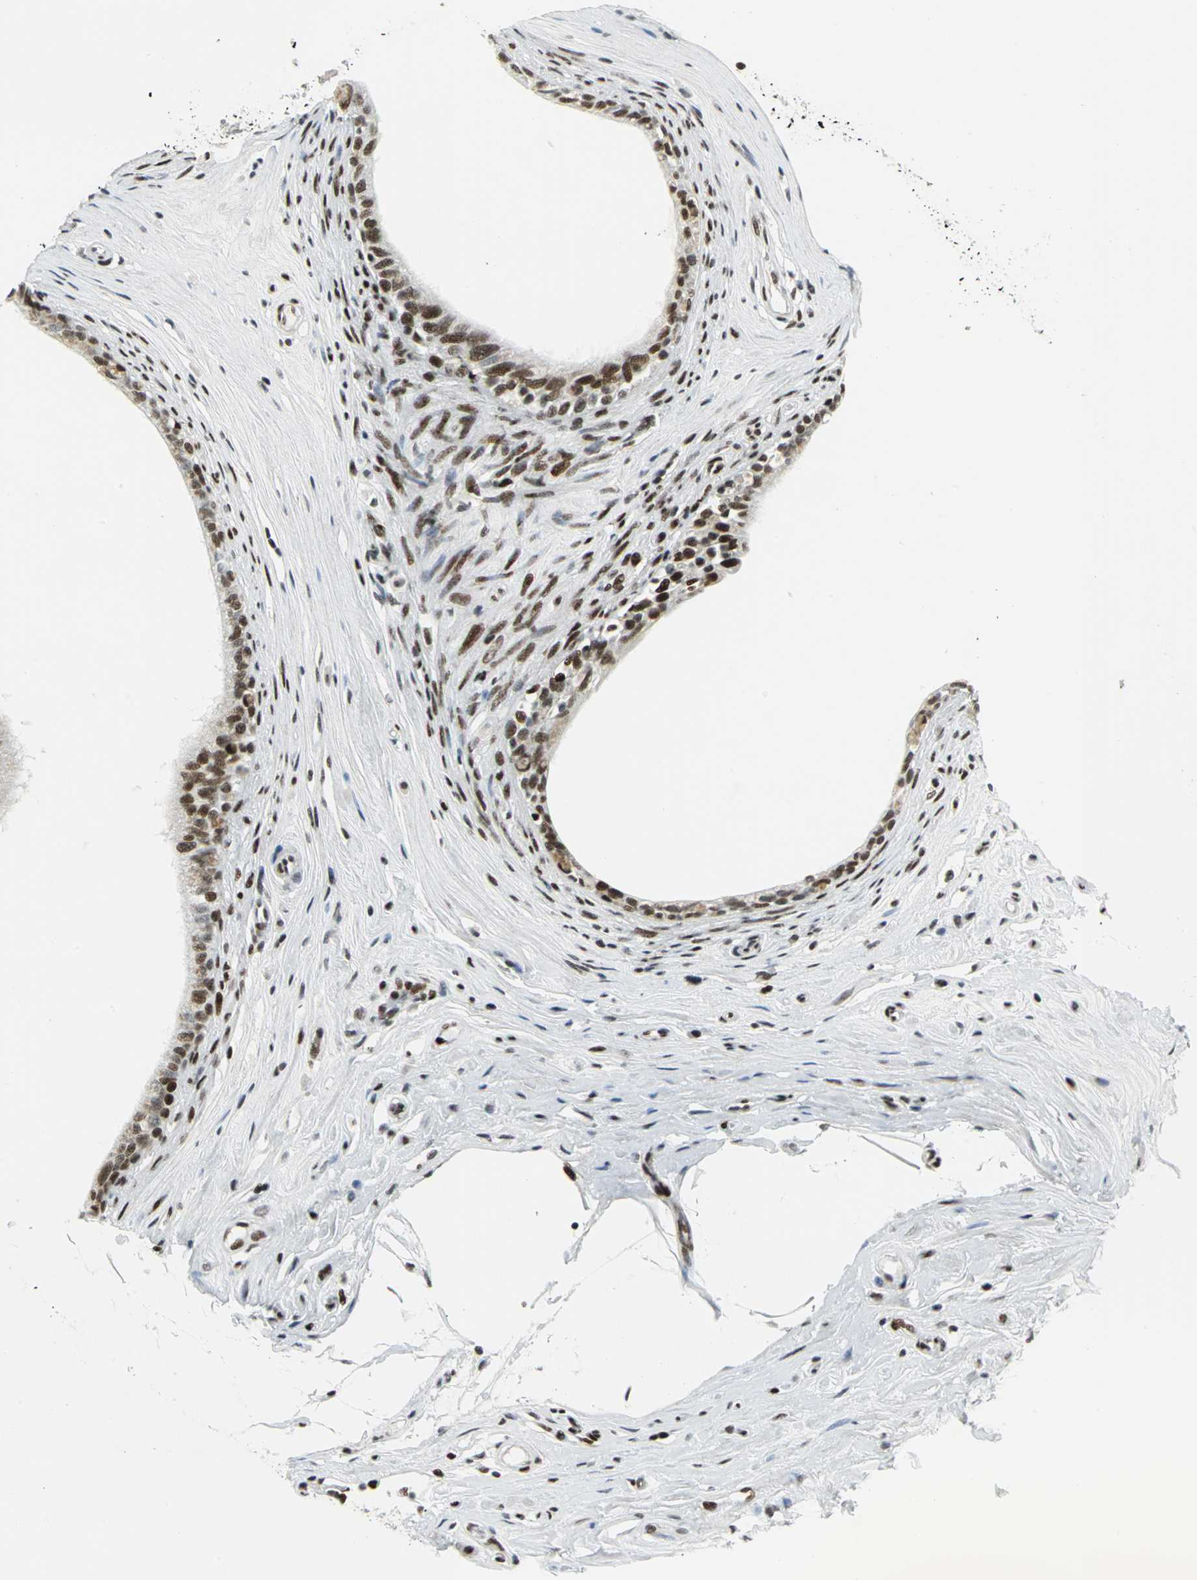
{"staining": {"intensity": "strong", "quantity": ">75%", "location": "nuclear"}, "tissue": "epididymis", "cell_type": "Glandular cells", "image_type": "normal", "snomed": [{"axis": "morphology", "description": "Normal tissue, NOS"}, {"axis": "morphology", "description": "Inflammation, NOS"}, {"axis": "topography", "description": "Epididymis"}], "caption": "Brown immunohistochemical staining in normal epididymis reveals strong nuclear expression in approximately >75% of glandular cells.", "gene": "SMARCA4", "patient": {"sex": "male", "age": 84}}